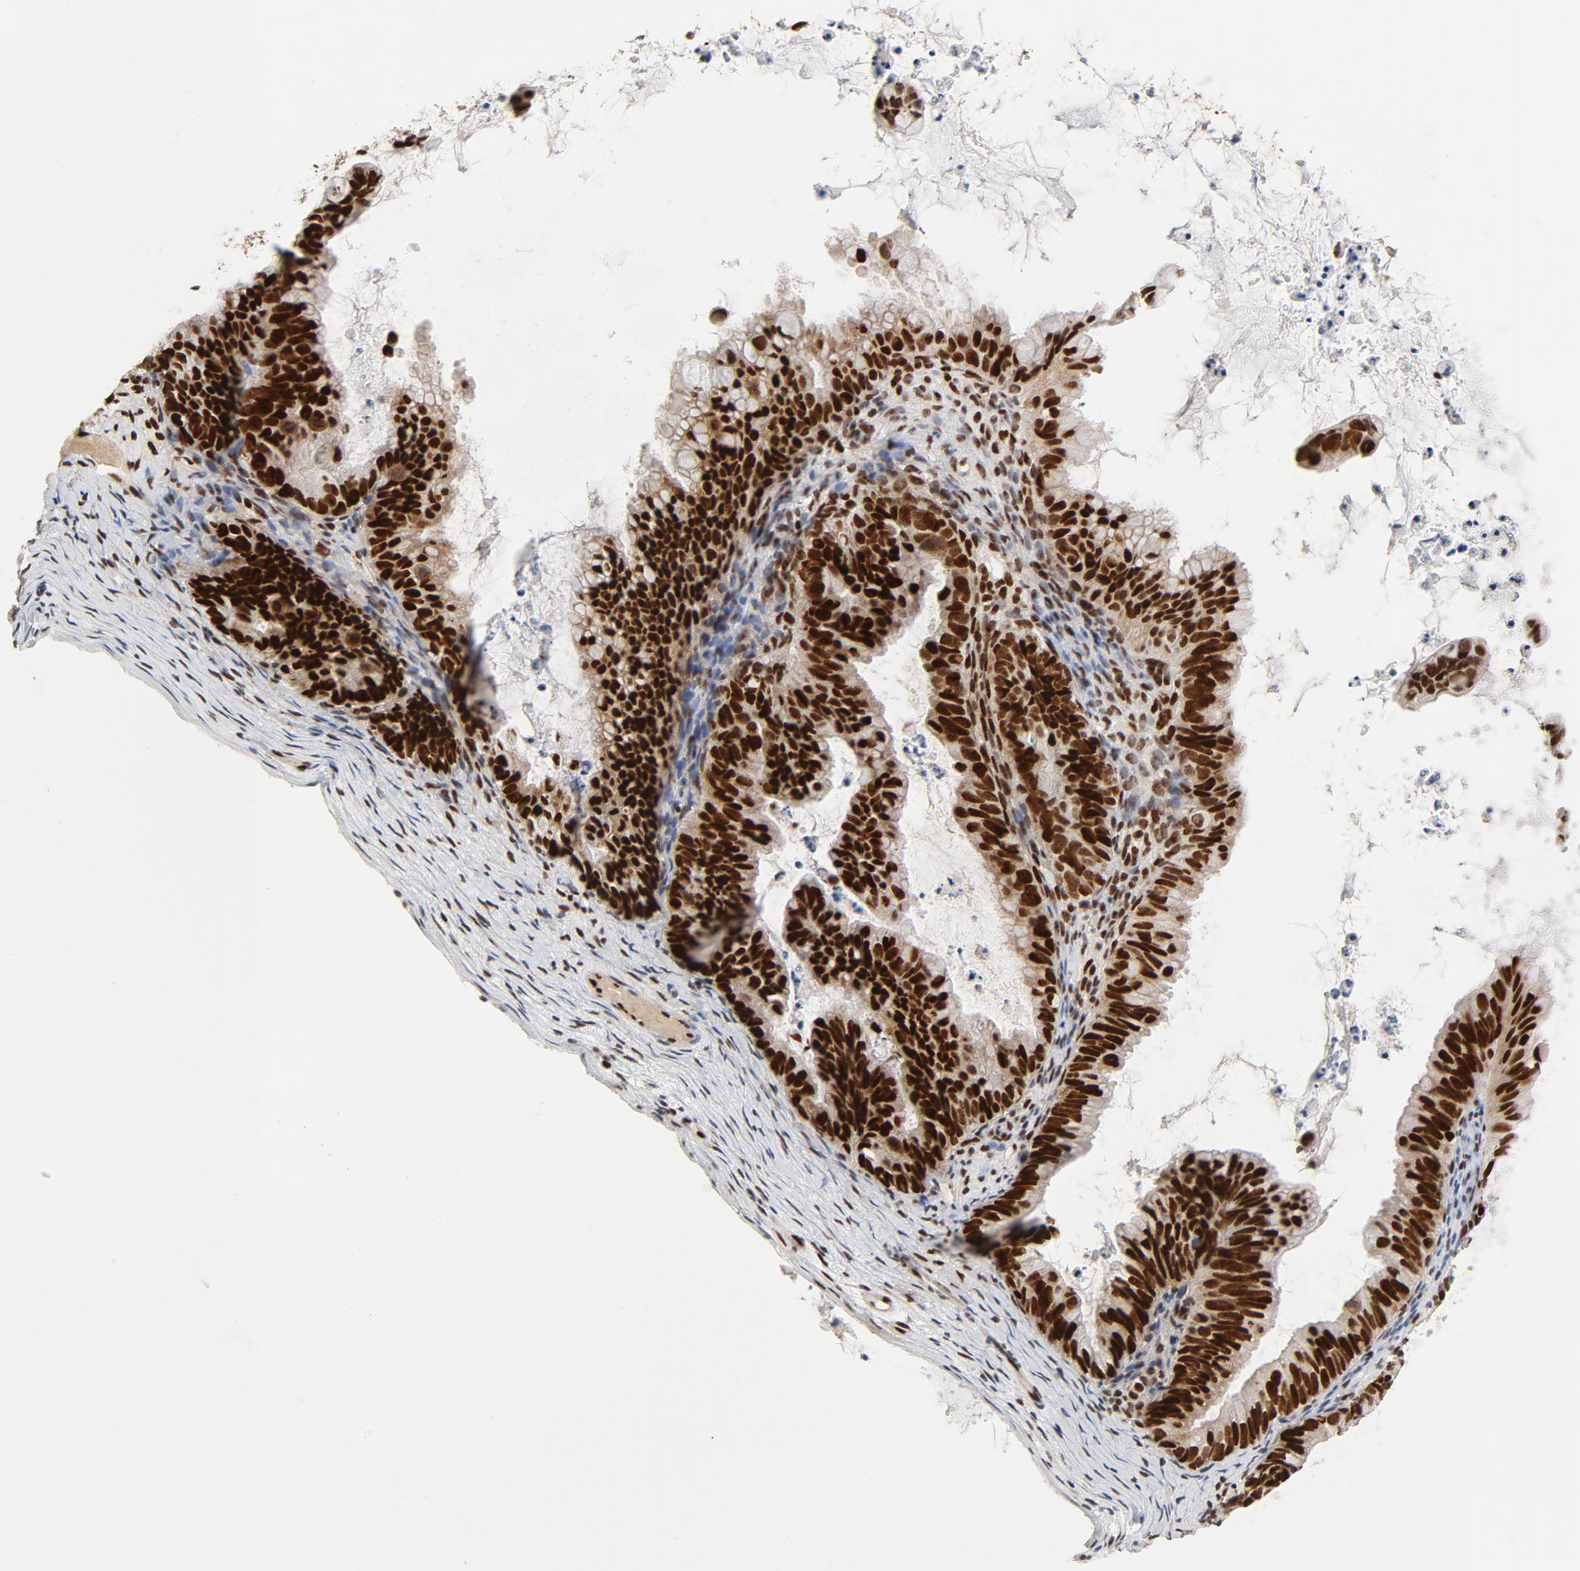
{"staining": {"intensity": "strong", "quantity": ">75%", "location": "nuclear"}, "tissue": "ovarian cancer", "cell_type": "Tumor cells", "image_type": "cancer", "snomed": [{"axis": "morphology", "description": "Cystadenocarcinoma, mucinous, NOS"}, {"axis": "topography", "description": "Ovary"}], "caption": "Approximately >75% of tumor cells in human ovarian mucinous cystadenocarcinoma demonstrate strong nuclear protein expression as visualized by brown immunohistochemical staining.", "gene": "GTF2I", "patient": {"sex": "female", "age": 36}}